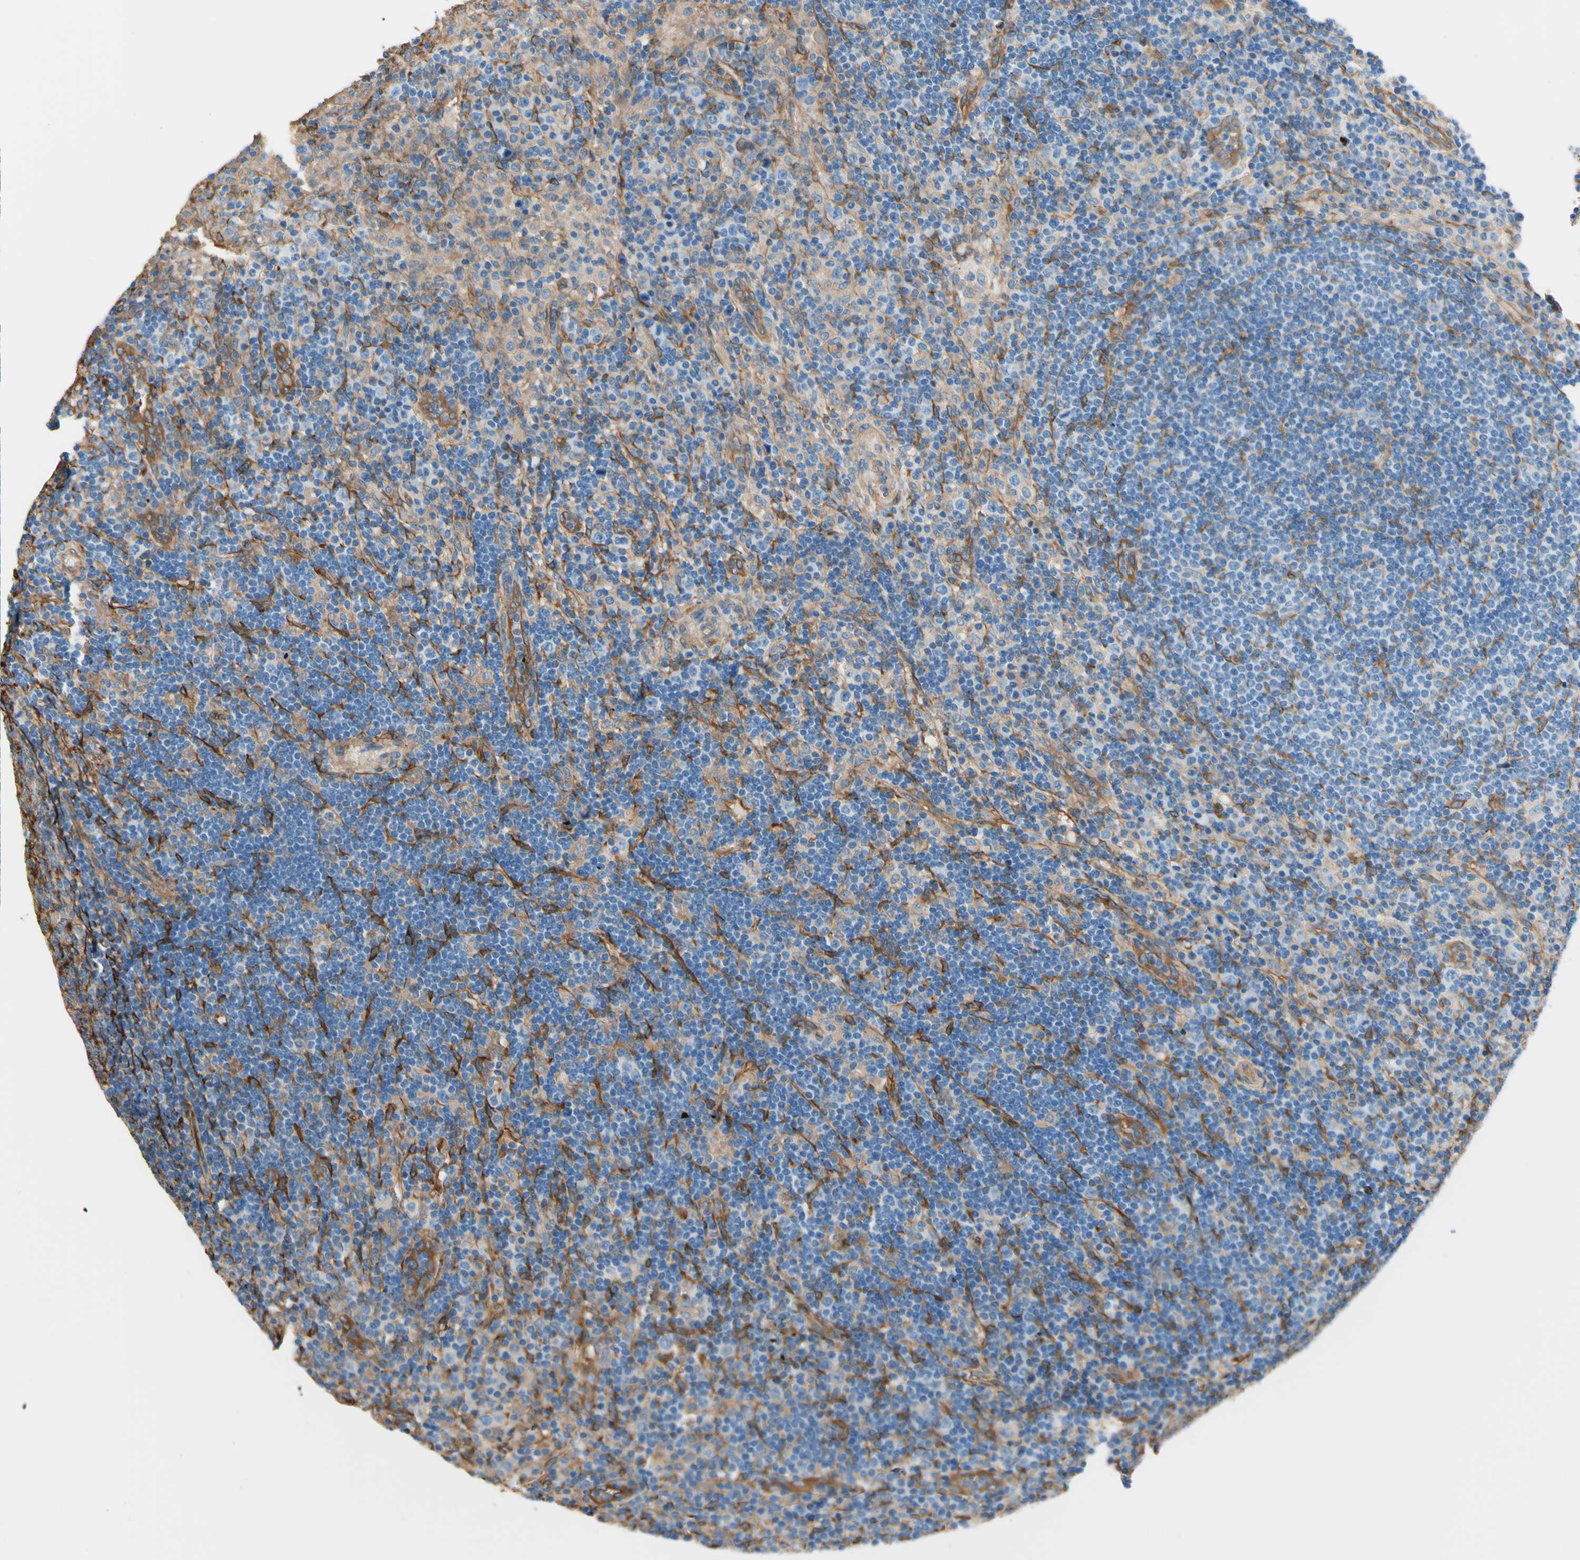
{"staining": {"intensity": "negative", "quantity": "none", "location": "none"}, "tissue": "lymph node", "cell_type": "Germinal center cells", "image_type": "normal", "snomed": [{"axis": "morphology", "description": "Normal tissue, NOS"}, {"axis": "topography", "description": "Lymph node"}], "caption": "Normal lymph node was stained to show a protein in brown. There is no significant expression in germinal center cells. Nuclei are stained in blue.", "gene": "DPYSL3", "patient": {"sex": "female", "age": 53}}